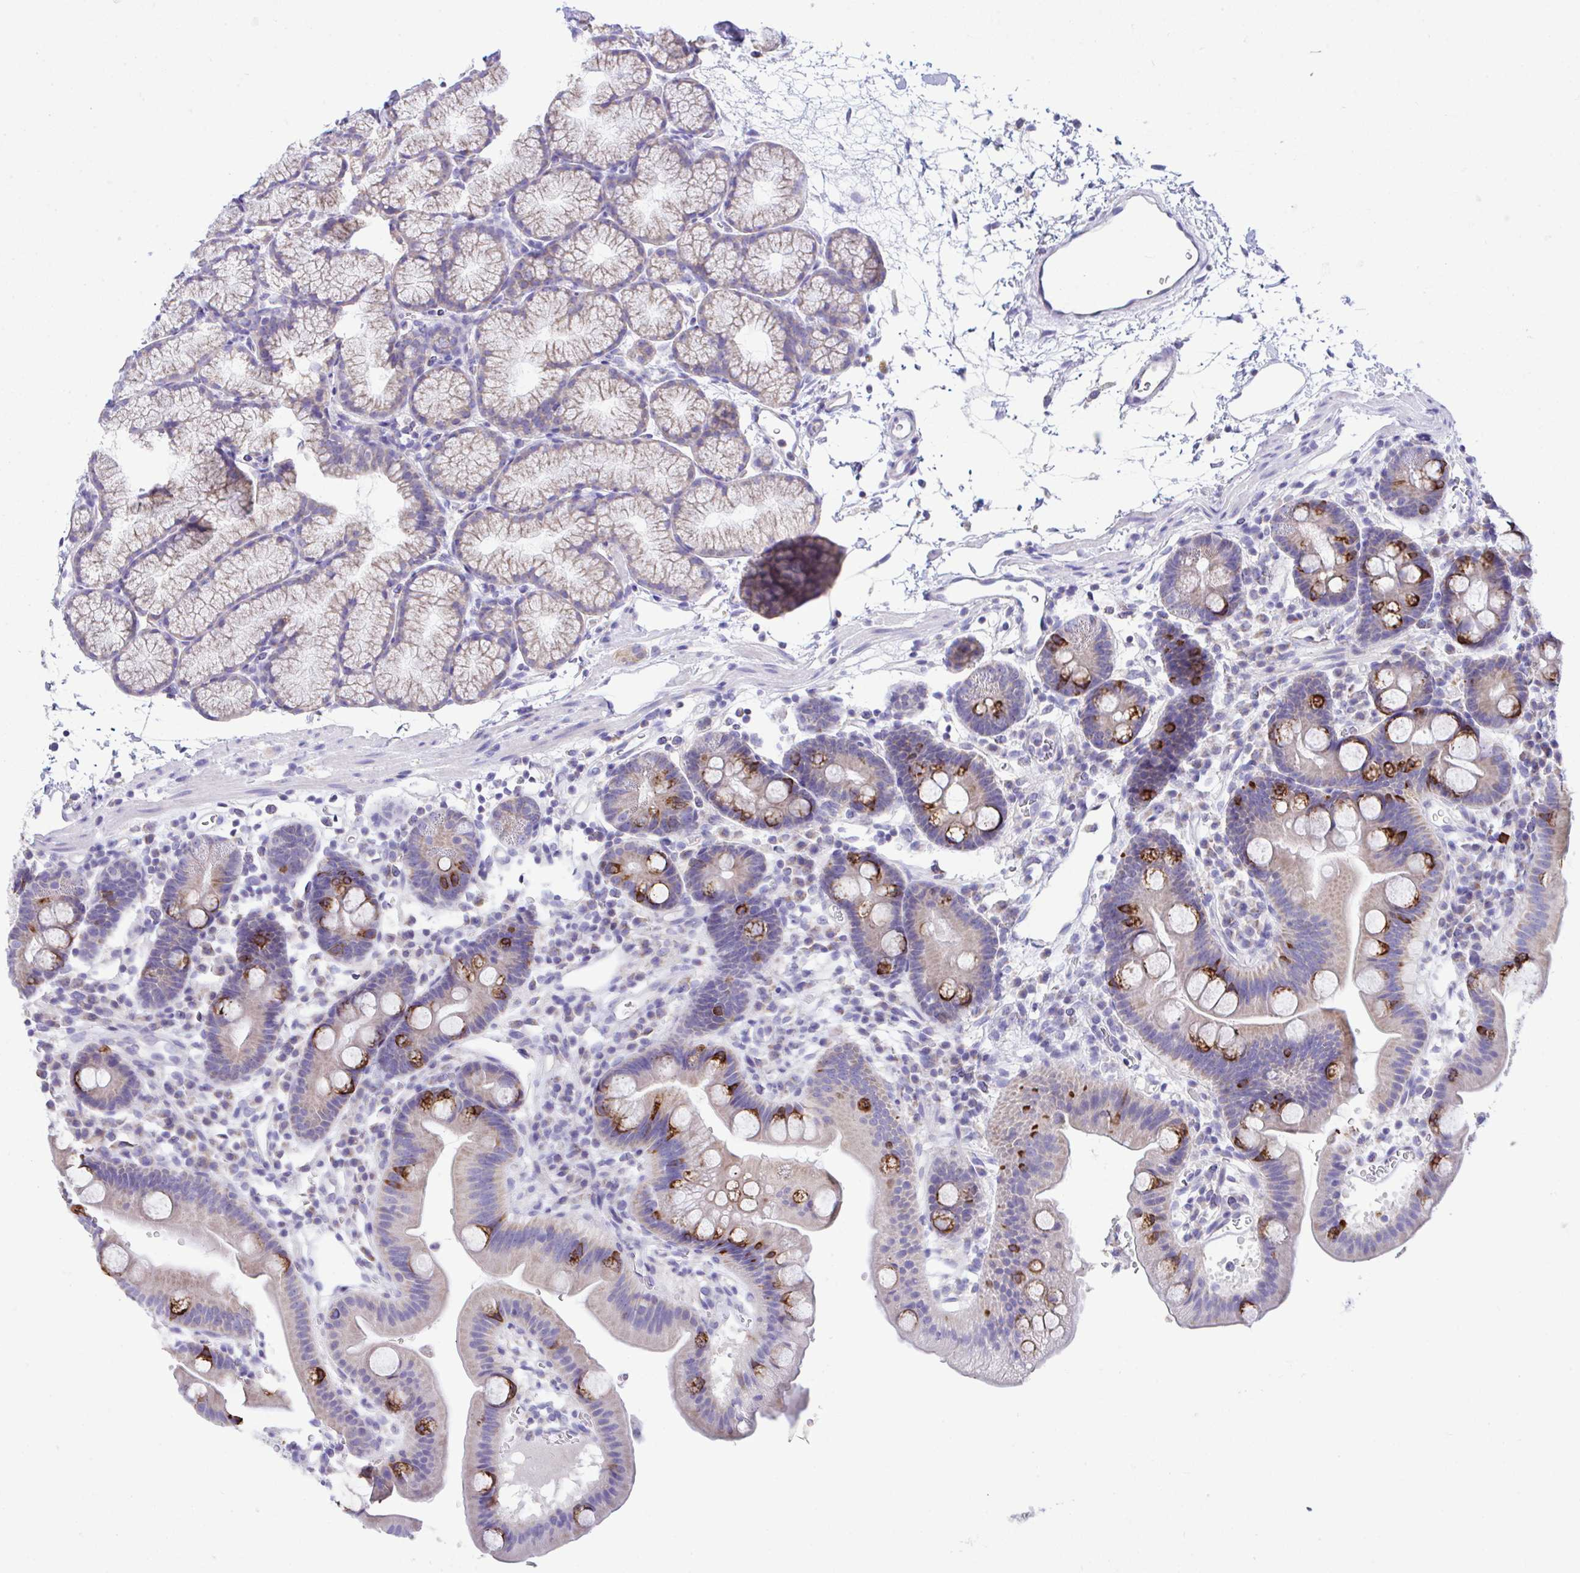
{"staining": {"intensity": "strong", "quantity": "<25%", "location": "cytoplasmic/membranous"}, "tissue": "duodenum", "cell_type": "Glandular cells", "image_type": "normal", "snomed": [{"axis": "morphology", "description": "Normal tissue, NOS"}, {"axis": "topography", "description": "Duodenum"}], "caption": "IHC photomicrograph of benign duodenum: human duodenum stained using IHC displays medium levels of strong protein expression localized specifically in the cytoplasmic/membranous of glandular cells, appearing as a cytoplasmic/membranous brown color.", "gene": "NLRP8", "patient": {"sex": "male", "age": 59}}